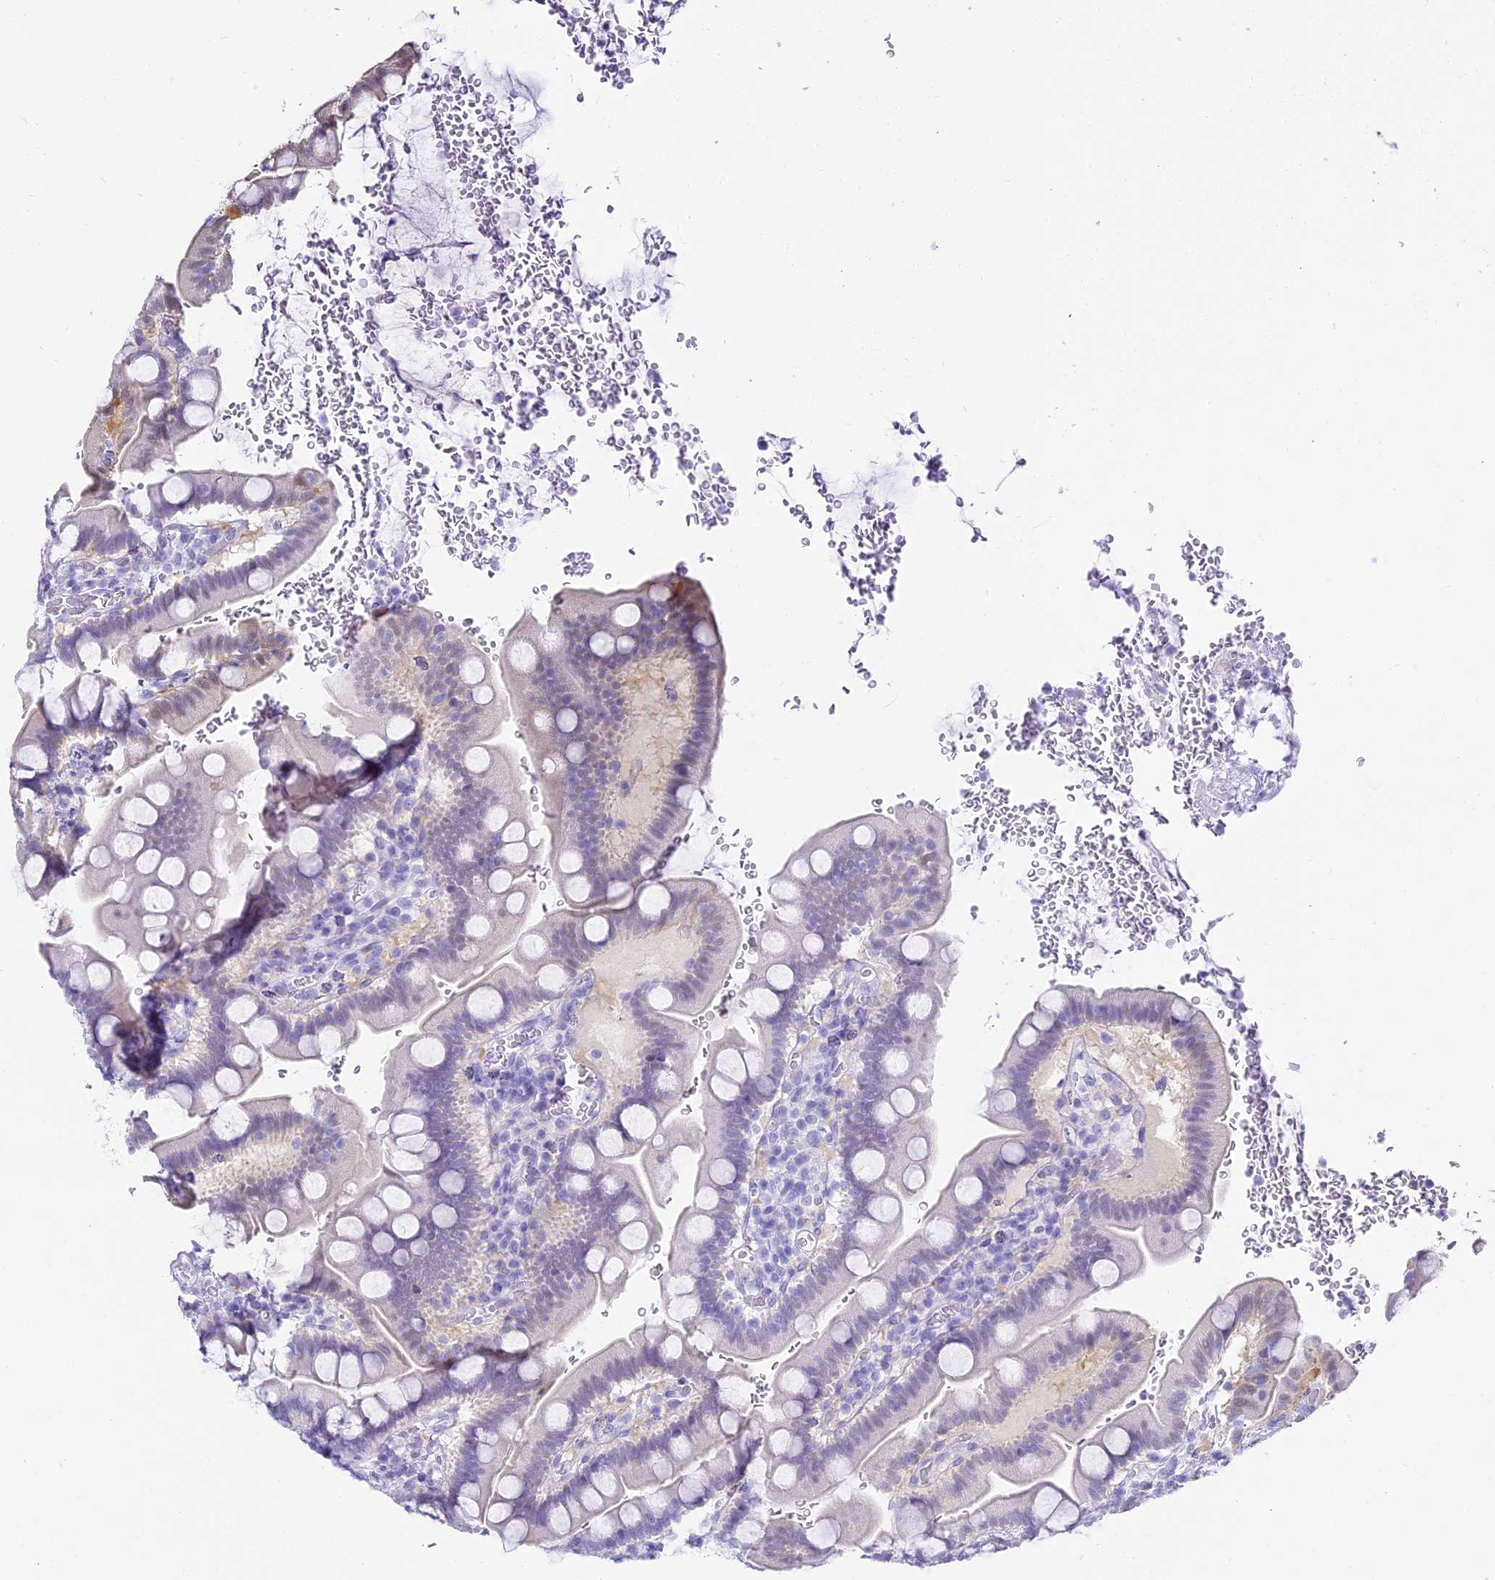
{"staining": {"intensity": "weak", "quantity": "<25%", "location": "nuclear"}, "tissue": "small intestine", "cell_type": "Glandular cells", "image_type": "normal", "snomed": [{"axis": "morphology", "description": "Normal tissue, NOS"}, {"axis": "topography", "description": "Stomach, upper"}, {"axis": "topography", "description": "Stomach, lower"}, {"axis": "topography", "description": "Small intestine"}], "caption": "Protein analysis of benign small intestine reveals no significant positivity in glandular cells. The staining was performed using DAB to visualize the protein expression in brown, while the nuclei were stained in blue with hematoxylin (Magnification: 20x).", "gene": "ABHD14A", "patient": {"sex": "male", "age": 68}}